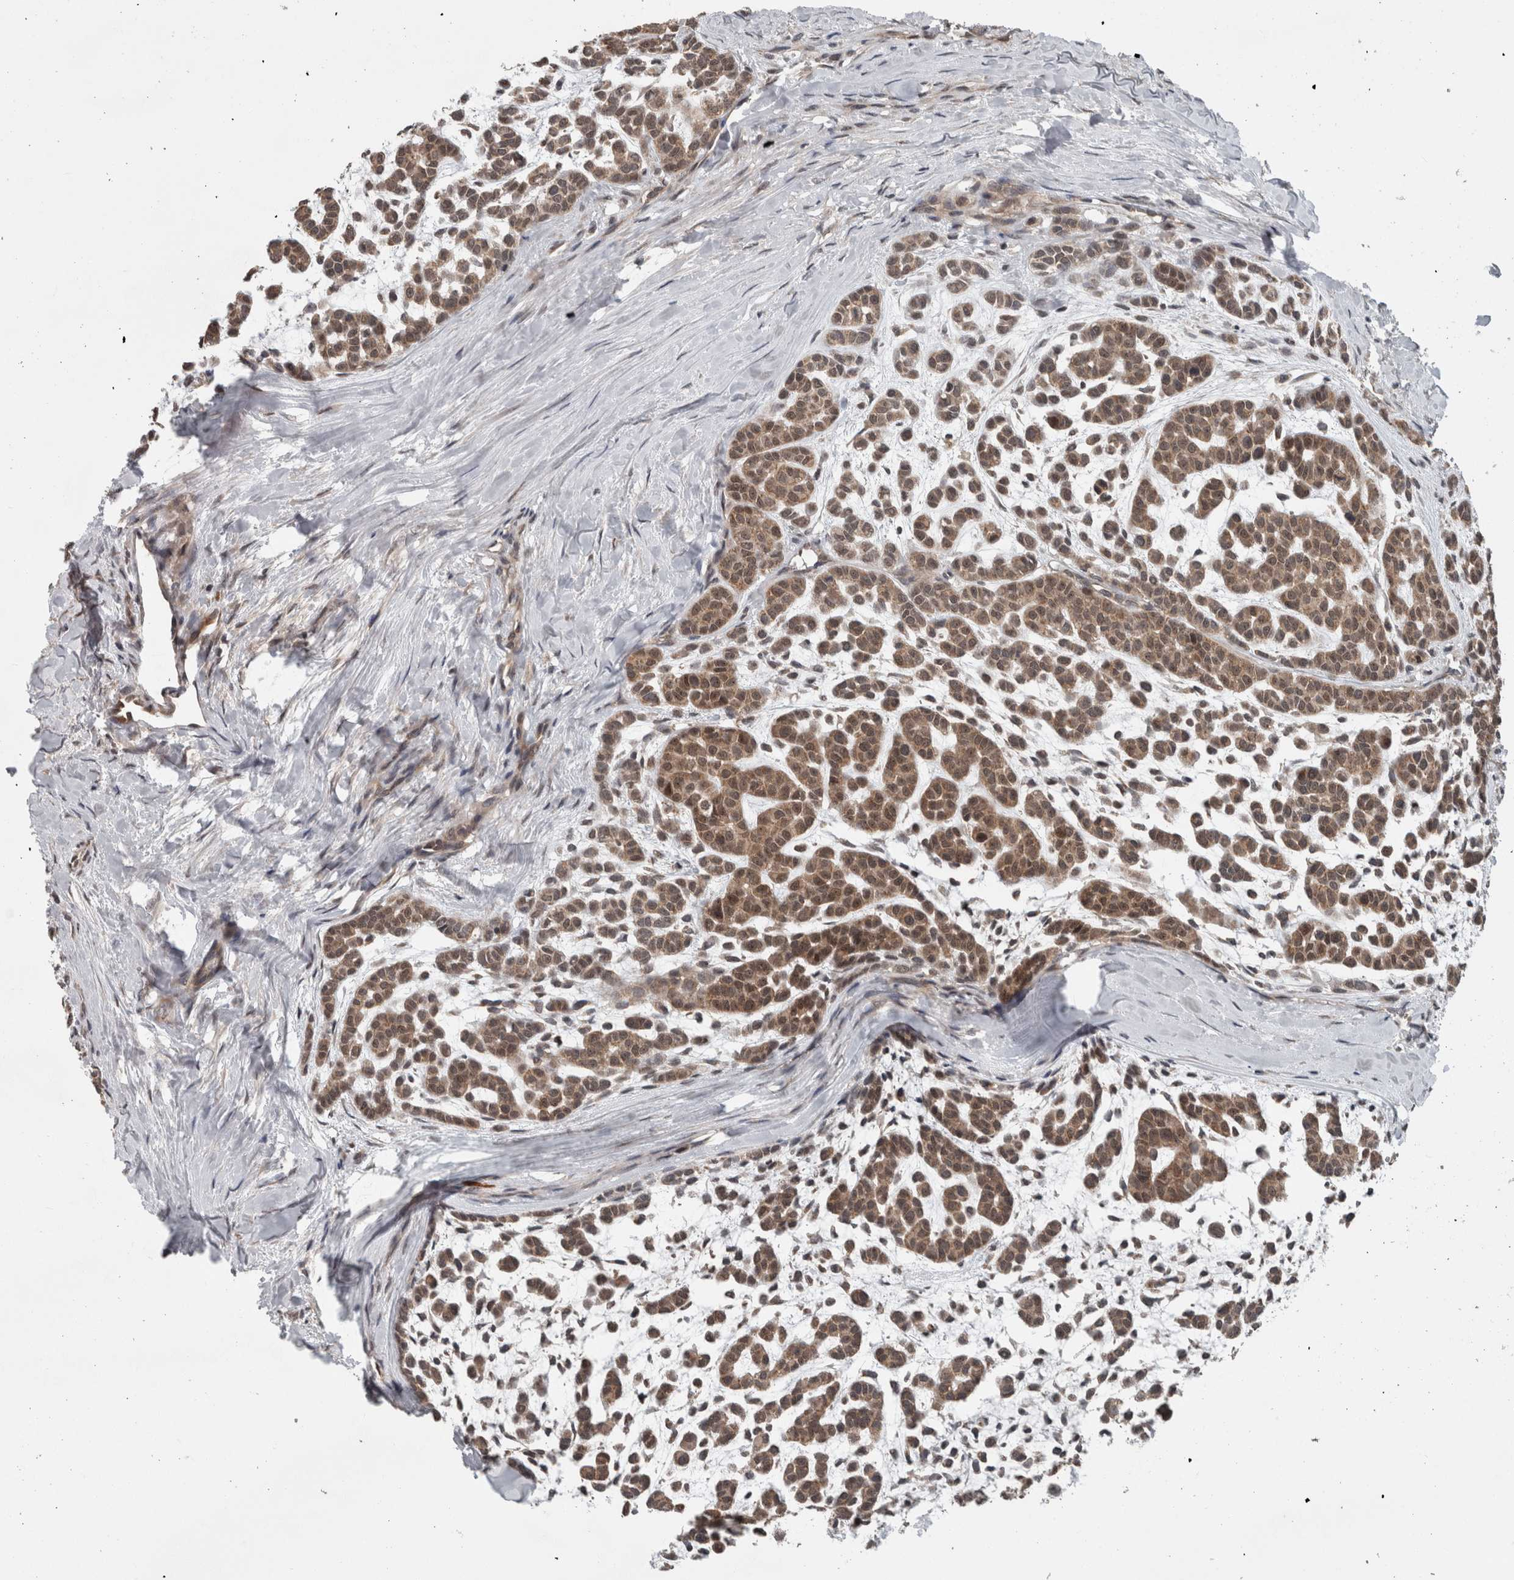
{"staining": {"intensity": "moderate", "quantity": ">75%", "location": "cytoplasmic/membranous,nuclear"}, "tissue": "head and neck cancer", "cell_type": "Tumor cells", "image_type": "cancer", "snomed": [{"axis": "morphology", "description": "Adenocarcinoma, NOS"}, {"axis": "morphology", "description": "Adenoma, NOS"}, {"axis": "topography", "description": "Head-Neck"}], "caption": "Moderate cytoplasmic/membranous and nuclear staining for a protein is seen in about >75% of tumor cells of head and neck adenoma using immunohistochemistry.", "gene": "ENY2", "patient": {"sex": "female", "age": 55}}